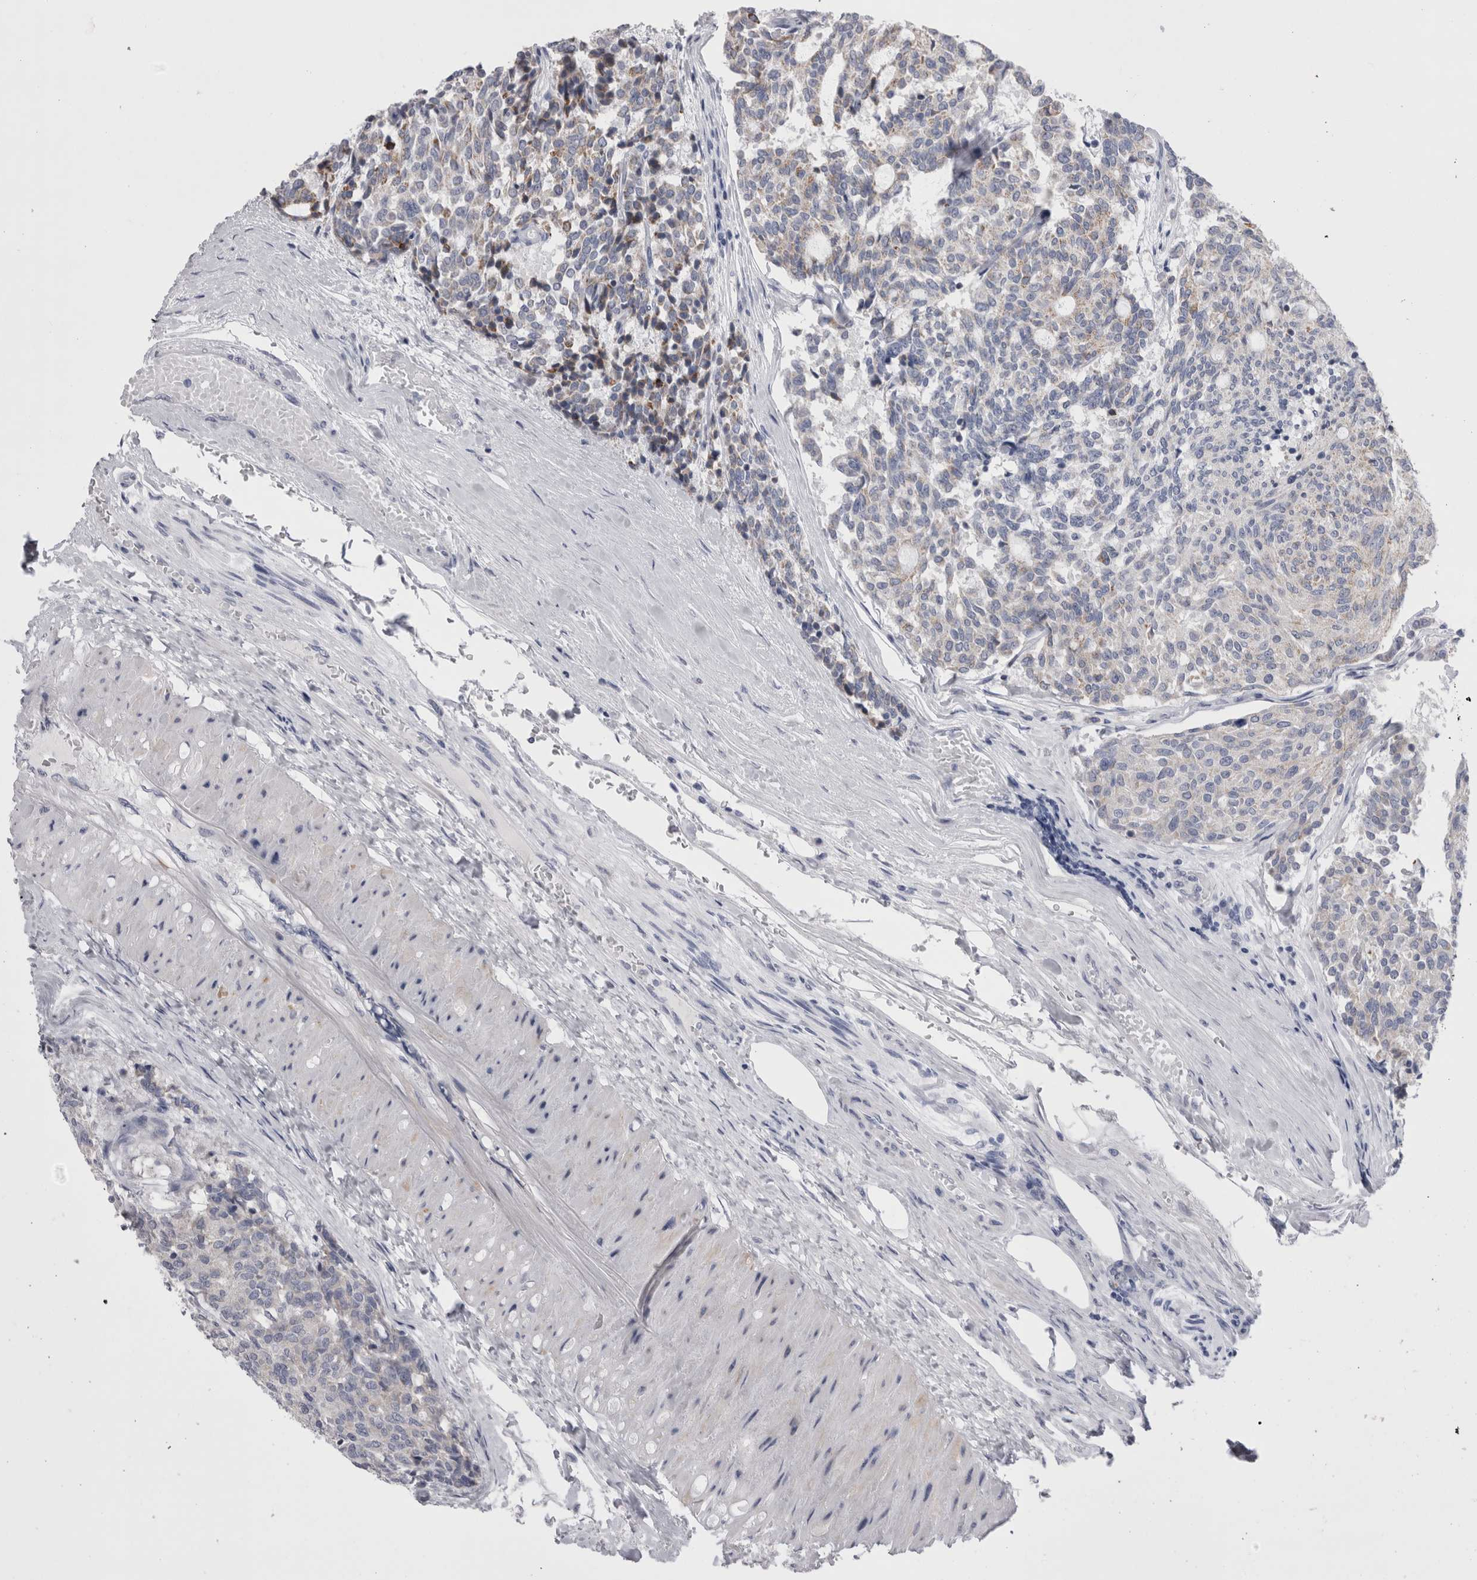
{"staining": {"intensity": "weak", "quantity": "25%-75%", "location": "cytoplasmic/membranous"}, "tissue": "carcinoid", "cell_type": "Tumor cells", "image_type": "cancer", "snomed": [{"axis": "morphology", "description": "Carcinoid, malignant, NOS"}, {"axis": "topography", "description": "Pancreas"}], "caption": "This is a photomicrograph of immunohistochemistry (IHC) staining of carcinoid (malignant), which shows weak positivity in the cytoplasmic/membranous of tumor cells.", "gene": "PWP2", "patient": {"sex": "female", "age": 54}}